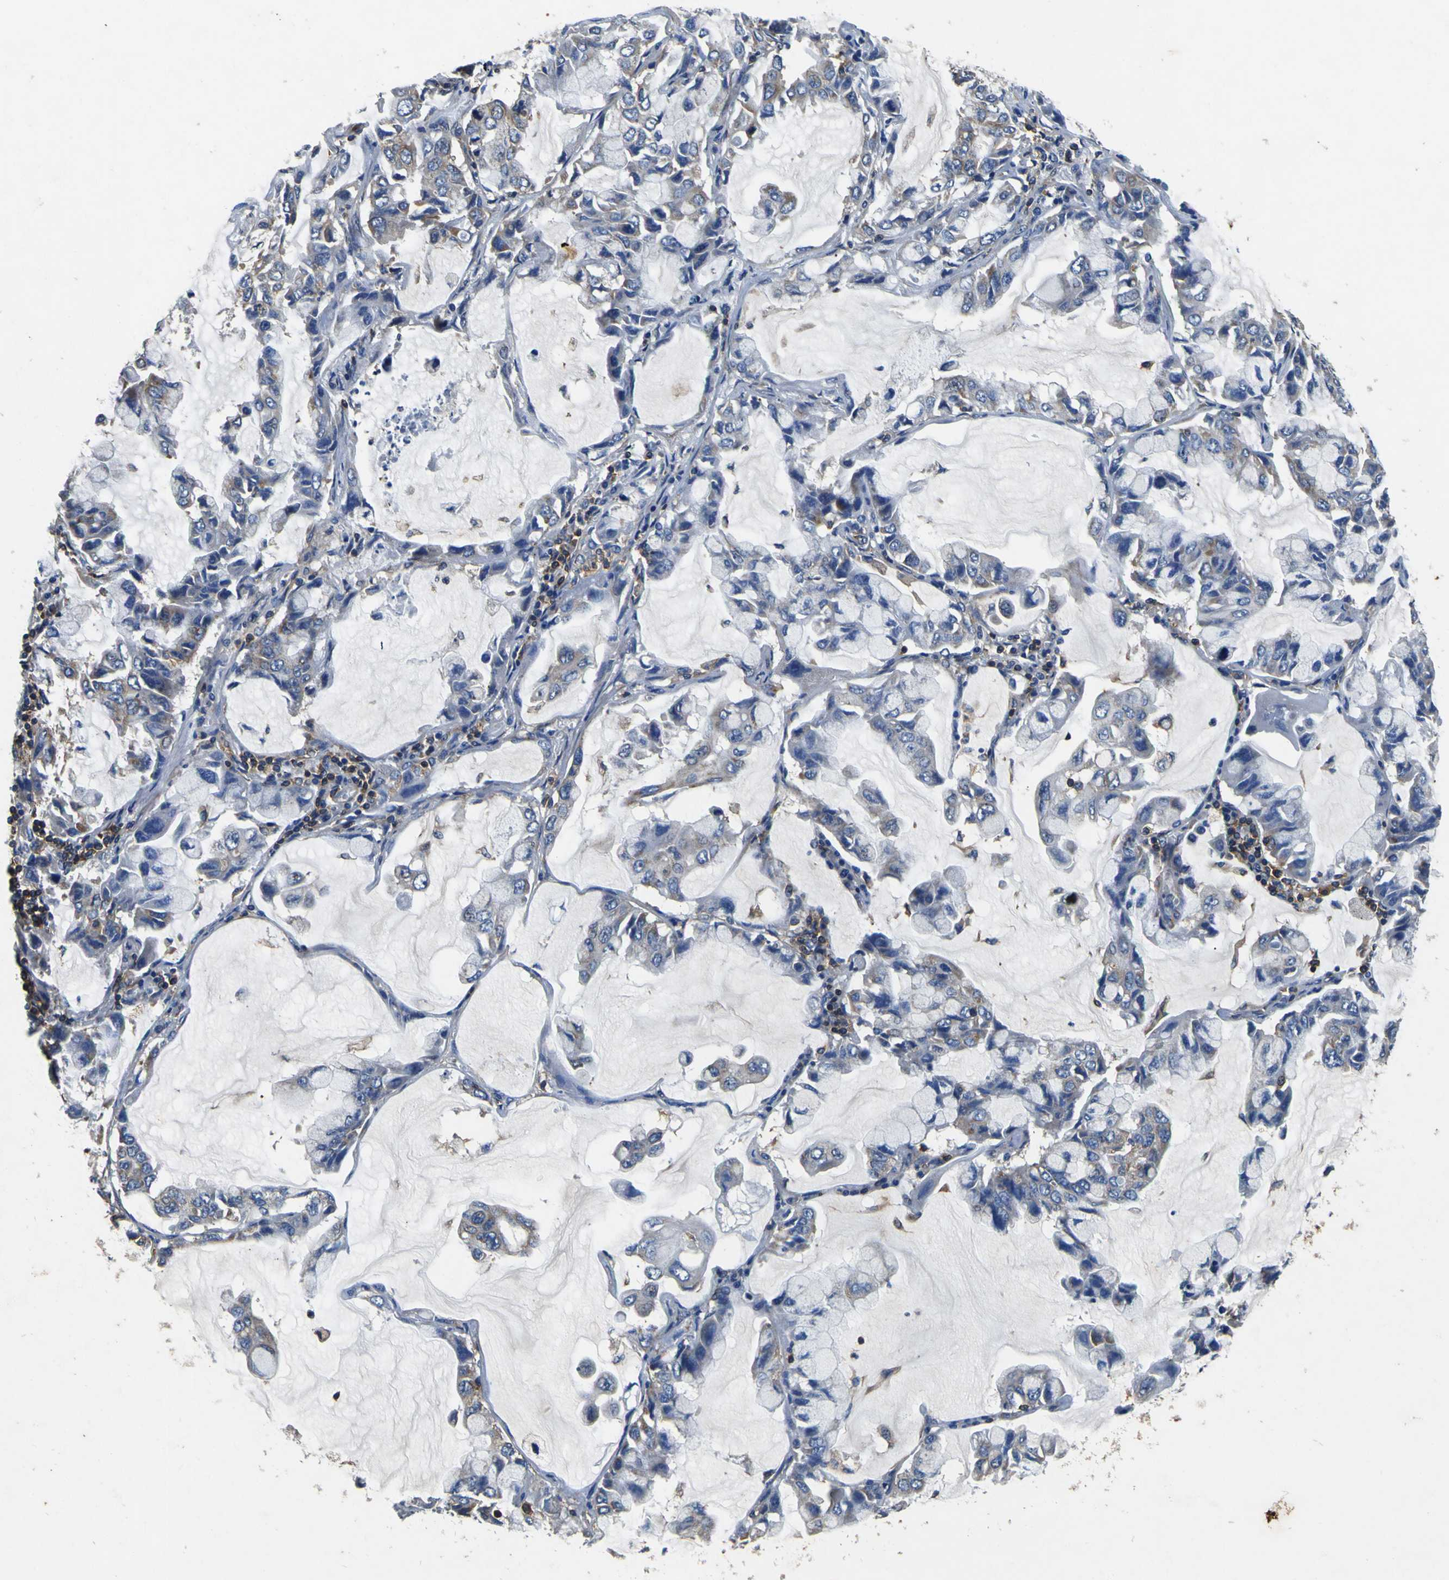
{"staining": {"intensity": "weak", "quantity": ">75%", "location": "cytoplasmic/membranous"}, "tissue": "lung cancer", "cell_type": "Tumor cells", "image_type": "cancer", "snomed": [{"axis": "morphology", "description": "Adenocarcinoma, NOS"}, {"axis": "topography", "description": "Lung"}], "caption": "A histopathology image showing weak cytoplasmic/membranous staining in about >75% of tumor cells in lung adenocarcinoma, as visualized by brown immunohistochemical staining.", "gene": "CNR2", "patient": {"sex": "male", "age": 64}}